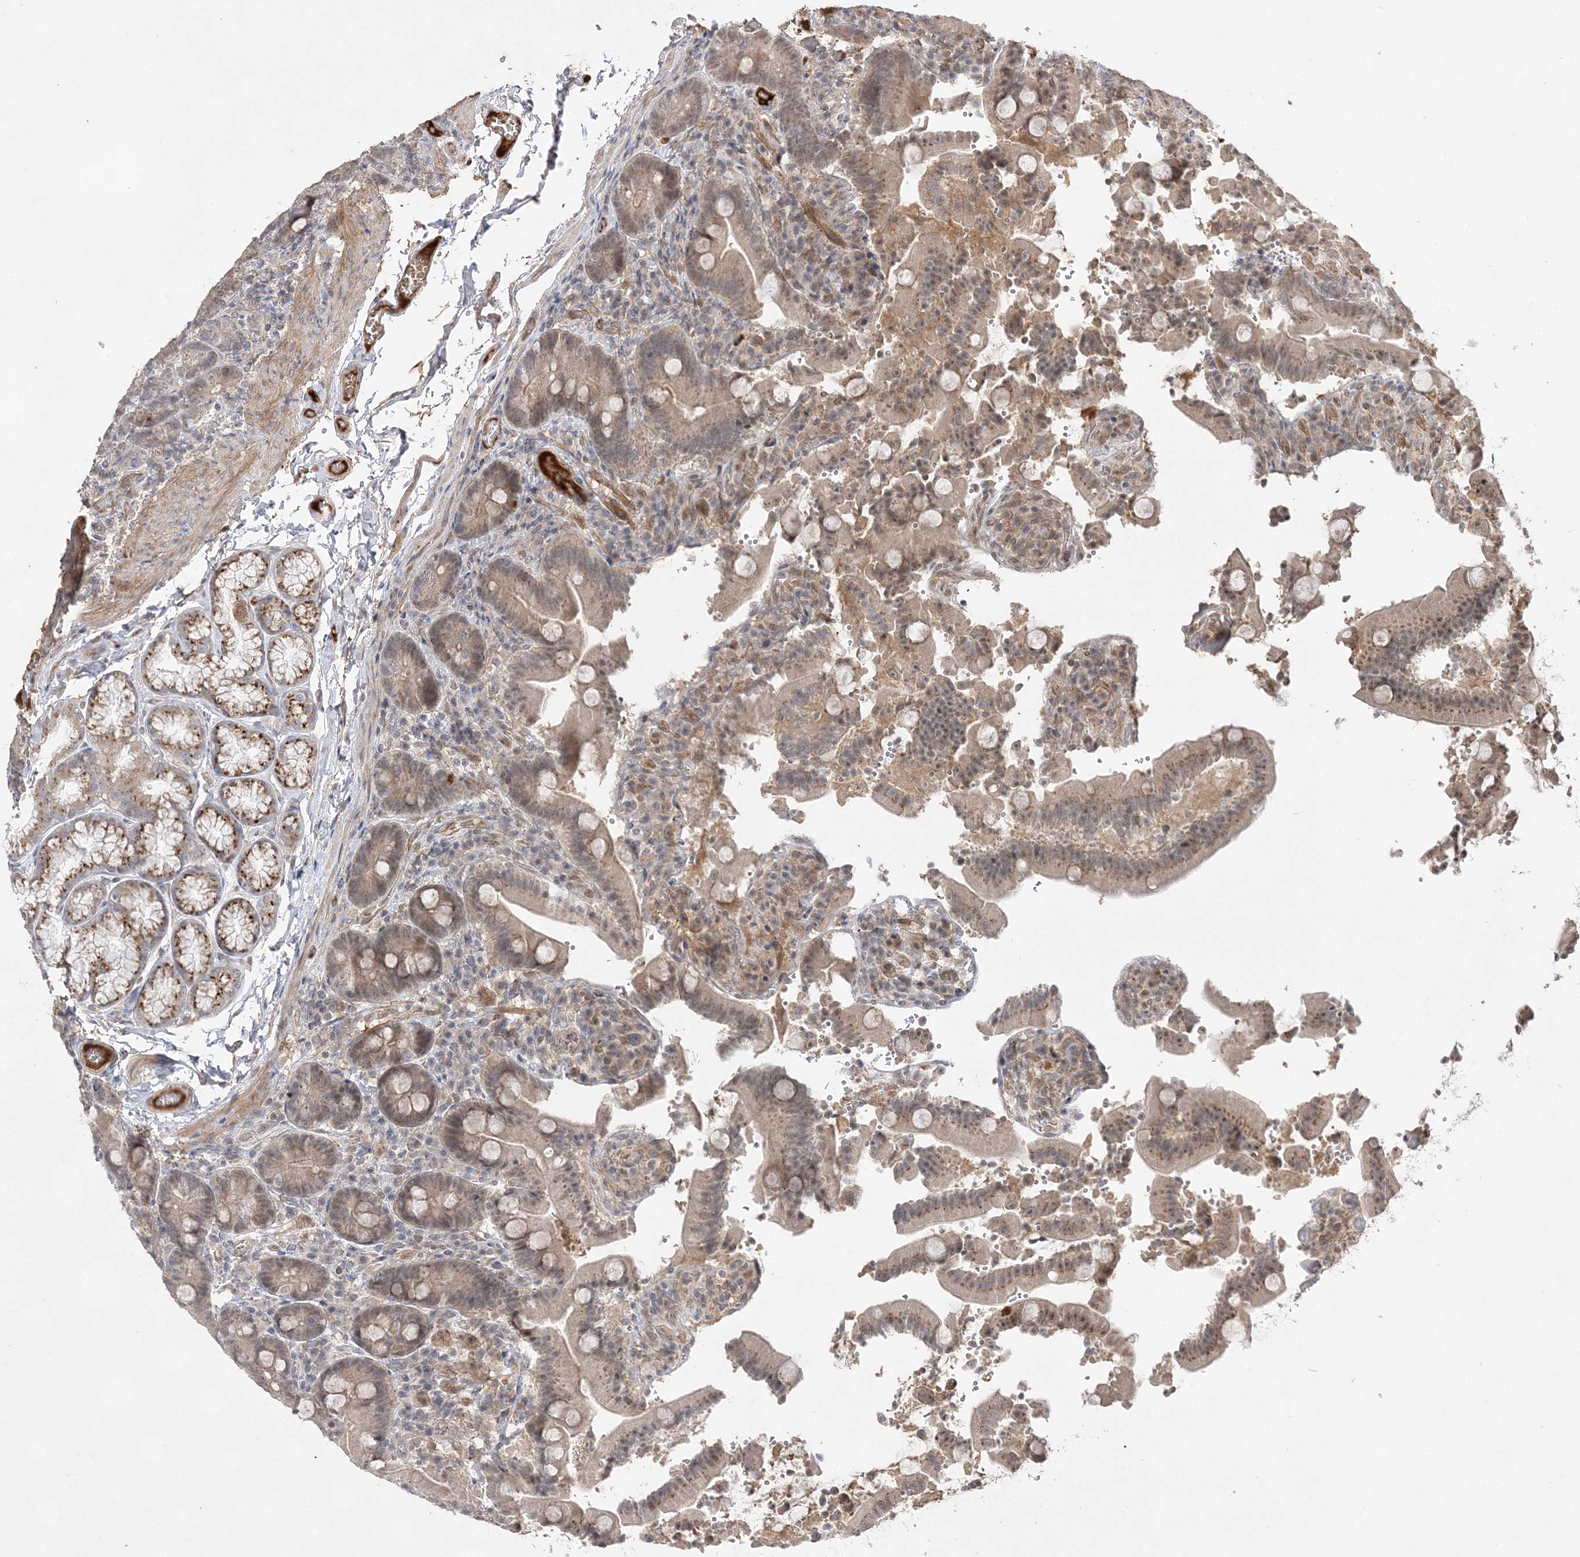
{"staining": {"intensity": "weak", "quantity": ">75%", "location": "cytoplasmic/membranous,nuclear"}, "tissue": "duodenum", "cell_type": "Glandular cells", "image_type": "normal", "snomed": [{"axis": "morphology", "description": "Normal tissue, NOS"}, {"axis": "topography", "description": "Duodenum"}], "caption": "Immunohistochemistry (DAB) staining of benign duodenum shows weak cytoplasmic/membranous,nuclear protein staining in about >75% of glandular cells.", "gene": "TMEM132B", "patient": {"sex": "female", "age": 62}}